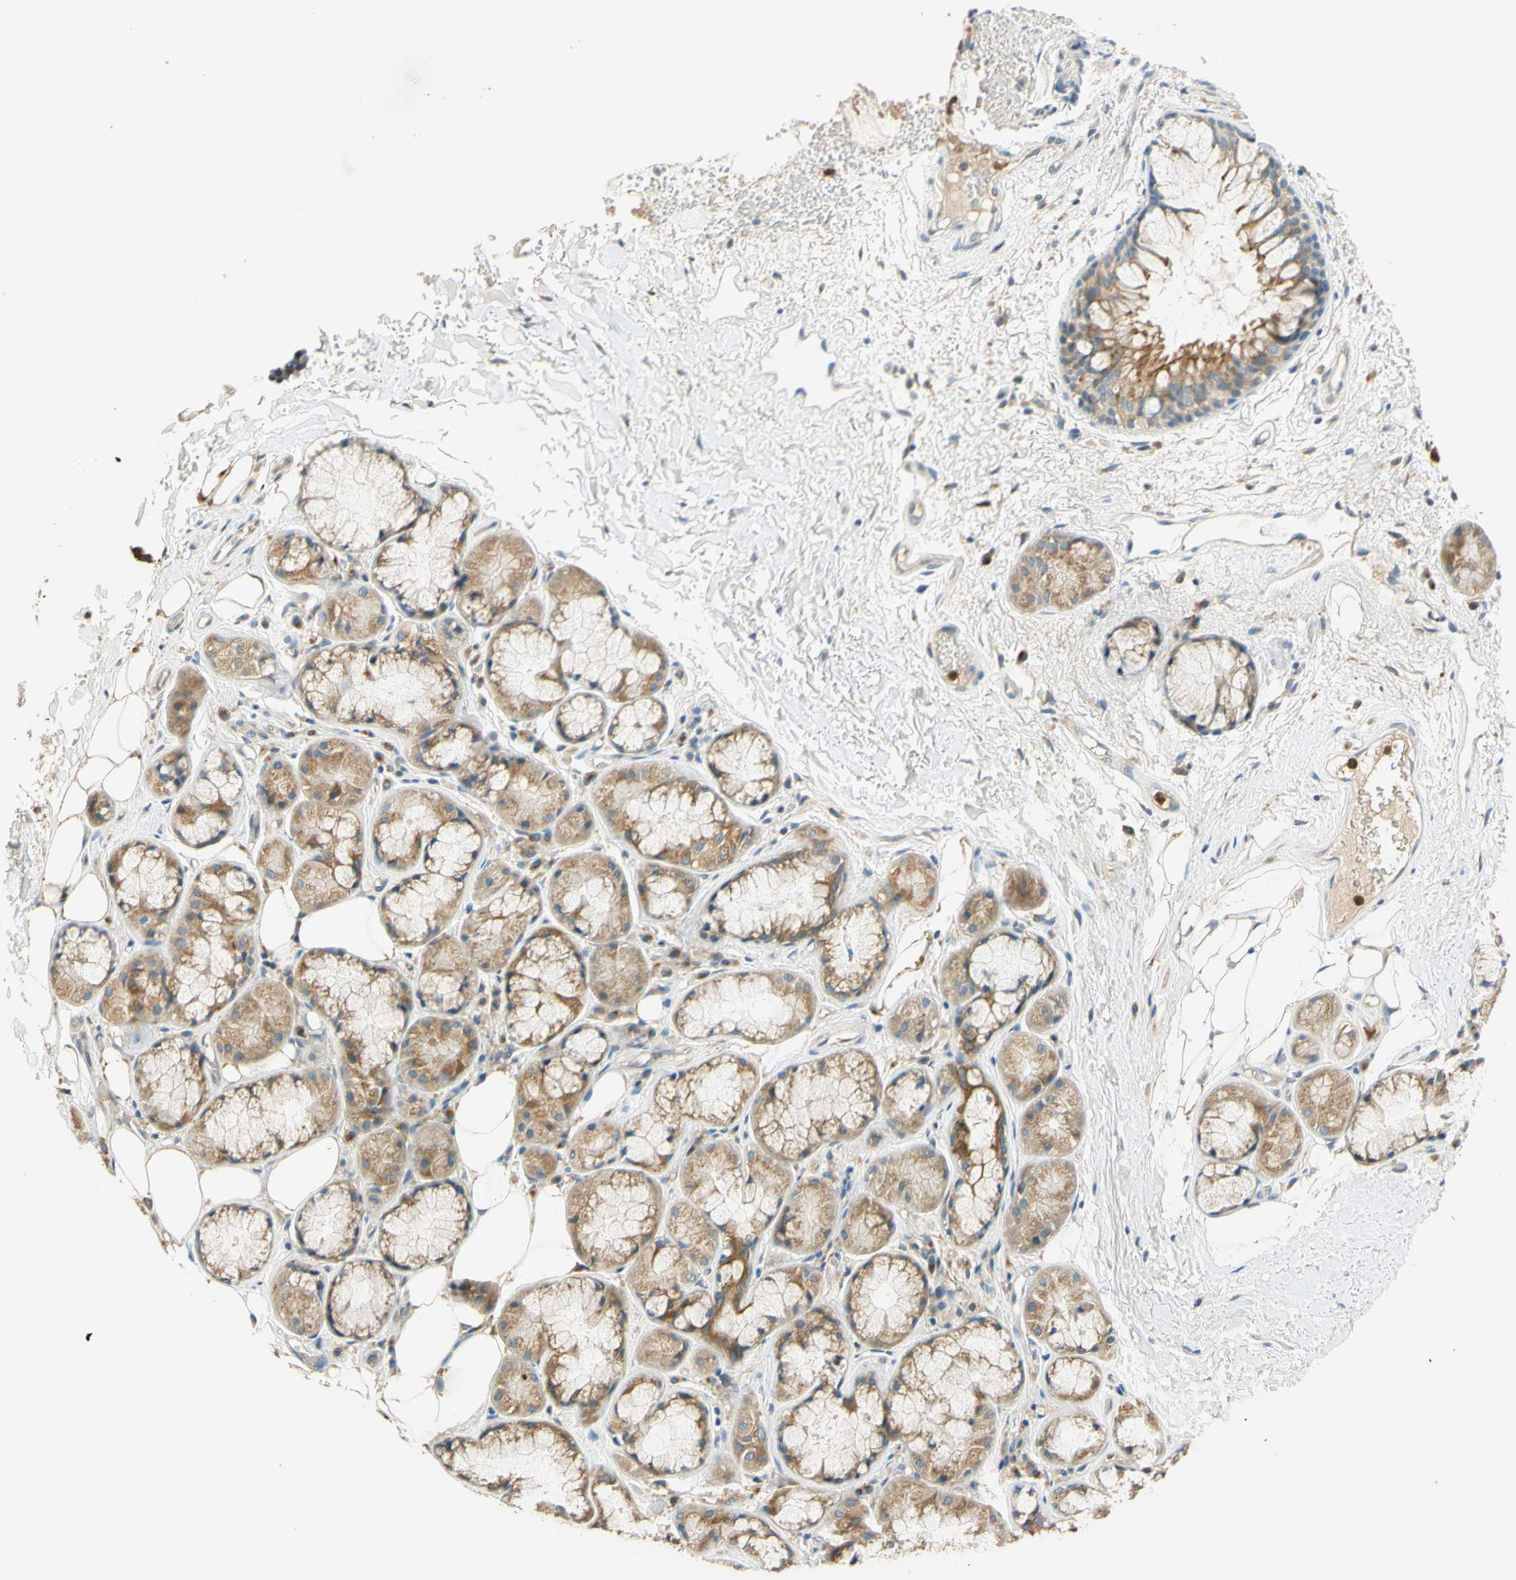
{"staining": {"intensity": "strong", "quantity": ">75%", "location": "cytoplasmic/membranous"}, "tissue": "bronchus", "cell_type": "Respiratory epithelial cells", "image_type": "normal", "snomed": [{"axis": "morphology", "description": "Normal tissue, NOS"}, {"axis": "topography", "description": "Bronchus"}], "caption": "Protein expression analysis of normal human bronchus reveals strong cytoplasmic/membranous expression in about >75% of respiratory epithelial cells. (Brightfield microscopy of DAB IHC at high magnification).", "gene": "ENTREP2", "patient": {"sex": "male", "age": 66}}